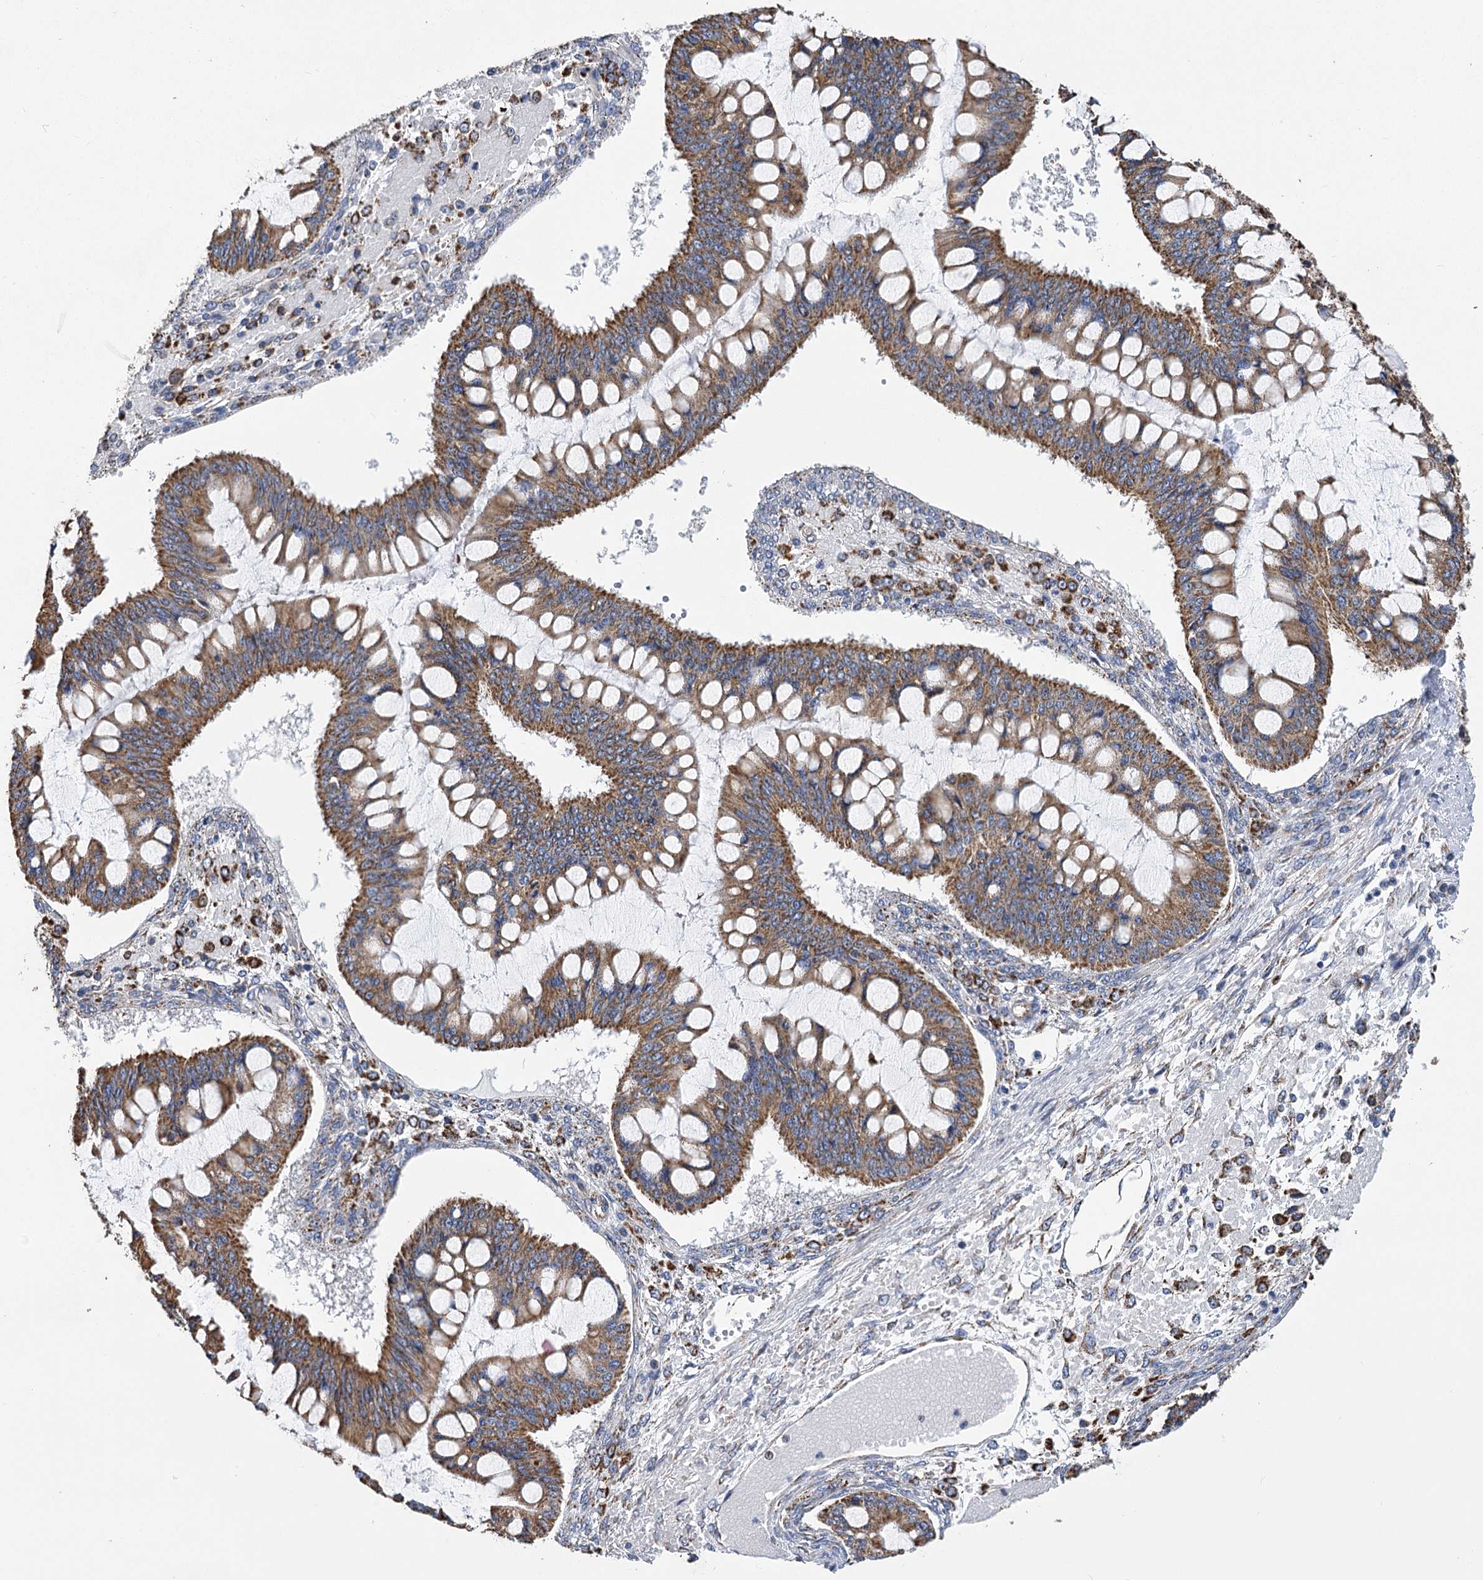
{"staining": {"intensity": "moderate", "quantity": ">75%", "location": "cytoplasmic/membranous"}, "tissue": "ovarian cancer", "cell_type": "Tumor cells", "image_type": "cancer", "snomed": [{"axis": "morphology", "description": "Cystadenocarcinoma, mucinous, NOS"}, {"axis": "topography", "description": "Ovary"}], "caption": "Immunohistochemistry staining of ovarian cancer, which exhibits medium levels of moderate cytoplasmic/membranous expression in about >75% of tumor cells indicating moderate cytoplasmic/membranous protein staining. The staining was performed using DAB (3,3'-diaminobenzidine) (brown) for protein detection and nuclei were counterstained in hematoxylin (blue).", "gene": "CCDC73", "patient": {"sex": "female", "age": 73}}